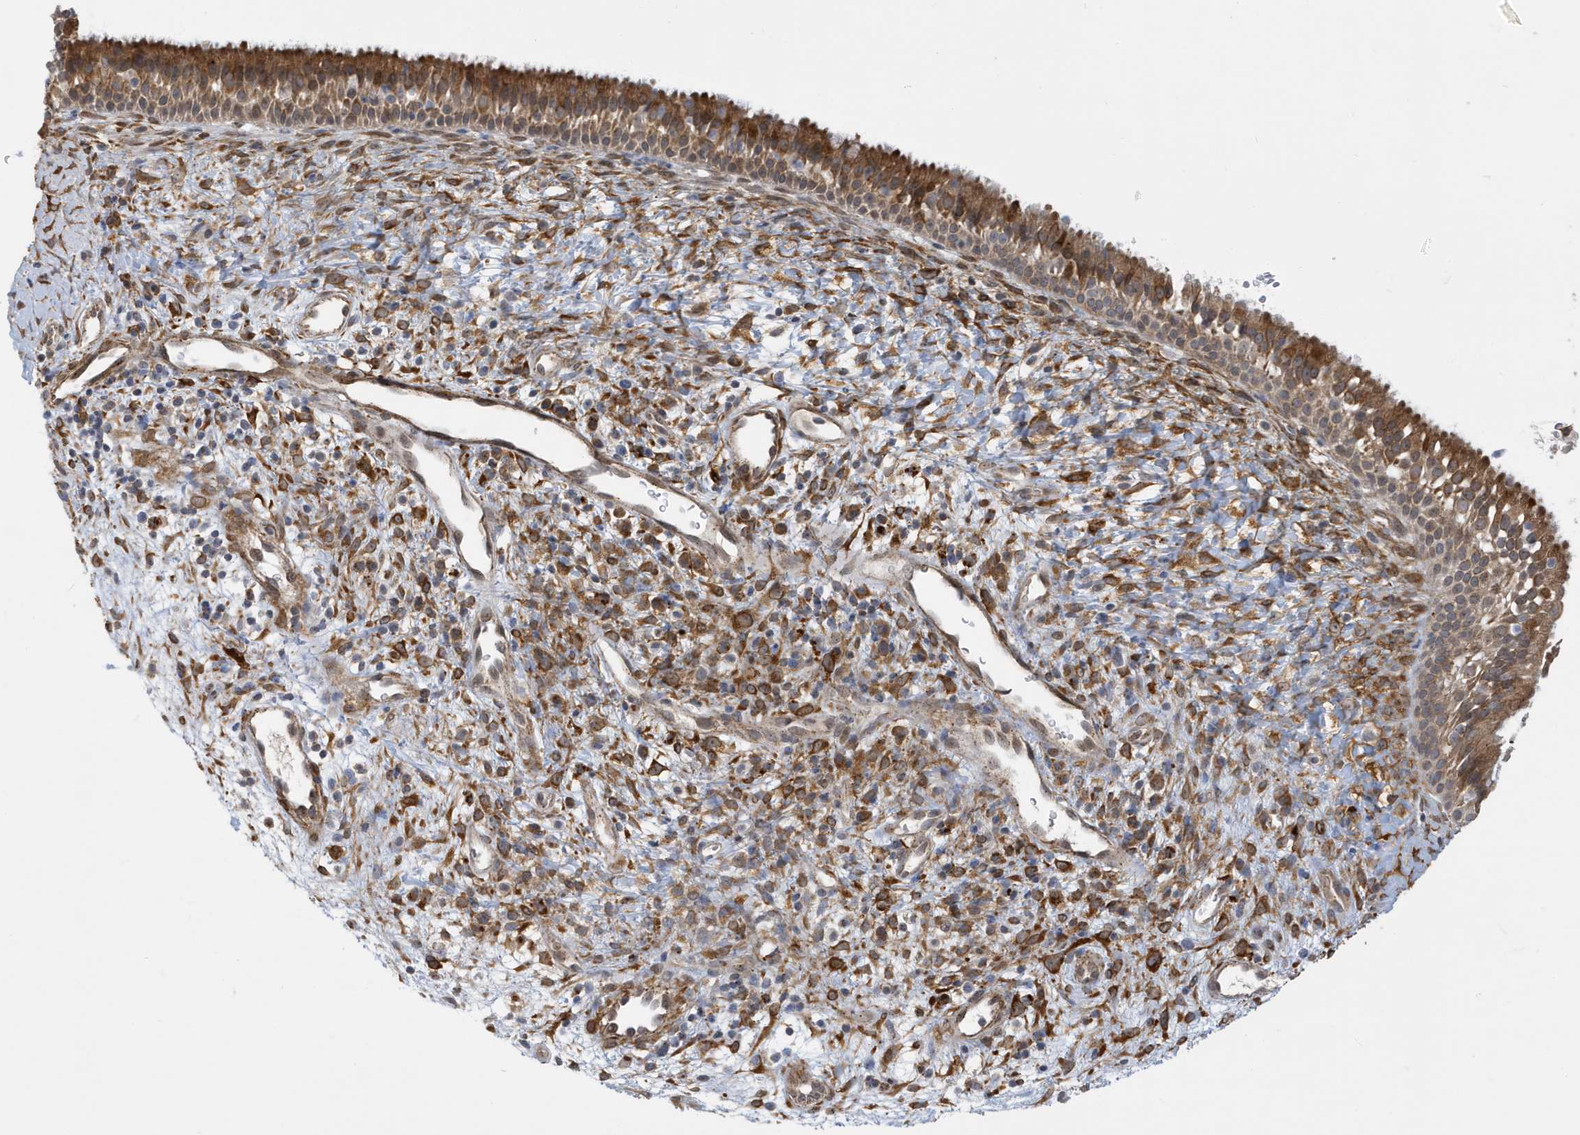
{"staining": {"intensity": "moderate", "quantity": ">75%", "location": "cytoplasmic/membranous"}, "tissue": "nasopharynx", "cell_type": "Respiratory epithelial cells", "image_type": "normal", "snomed": [{"axis": "morphology", "description": "Normal tissue, NOS"}, {"axis": "topography", "description": "Nasopharynx"}], "caption": "IHC image of normal nasopharynx stained for a protein (brown), which demonstrates medium levels of moderate cytoplasmic/membranous positivity in approximately >75% of respiratory epithelial cells.", "gene": "ZNF507", "patient": {"sex": "male", "age": 22}}